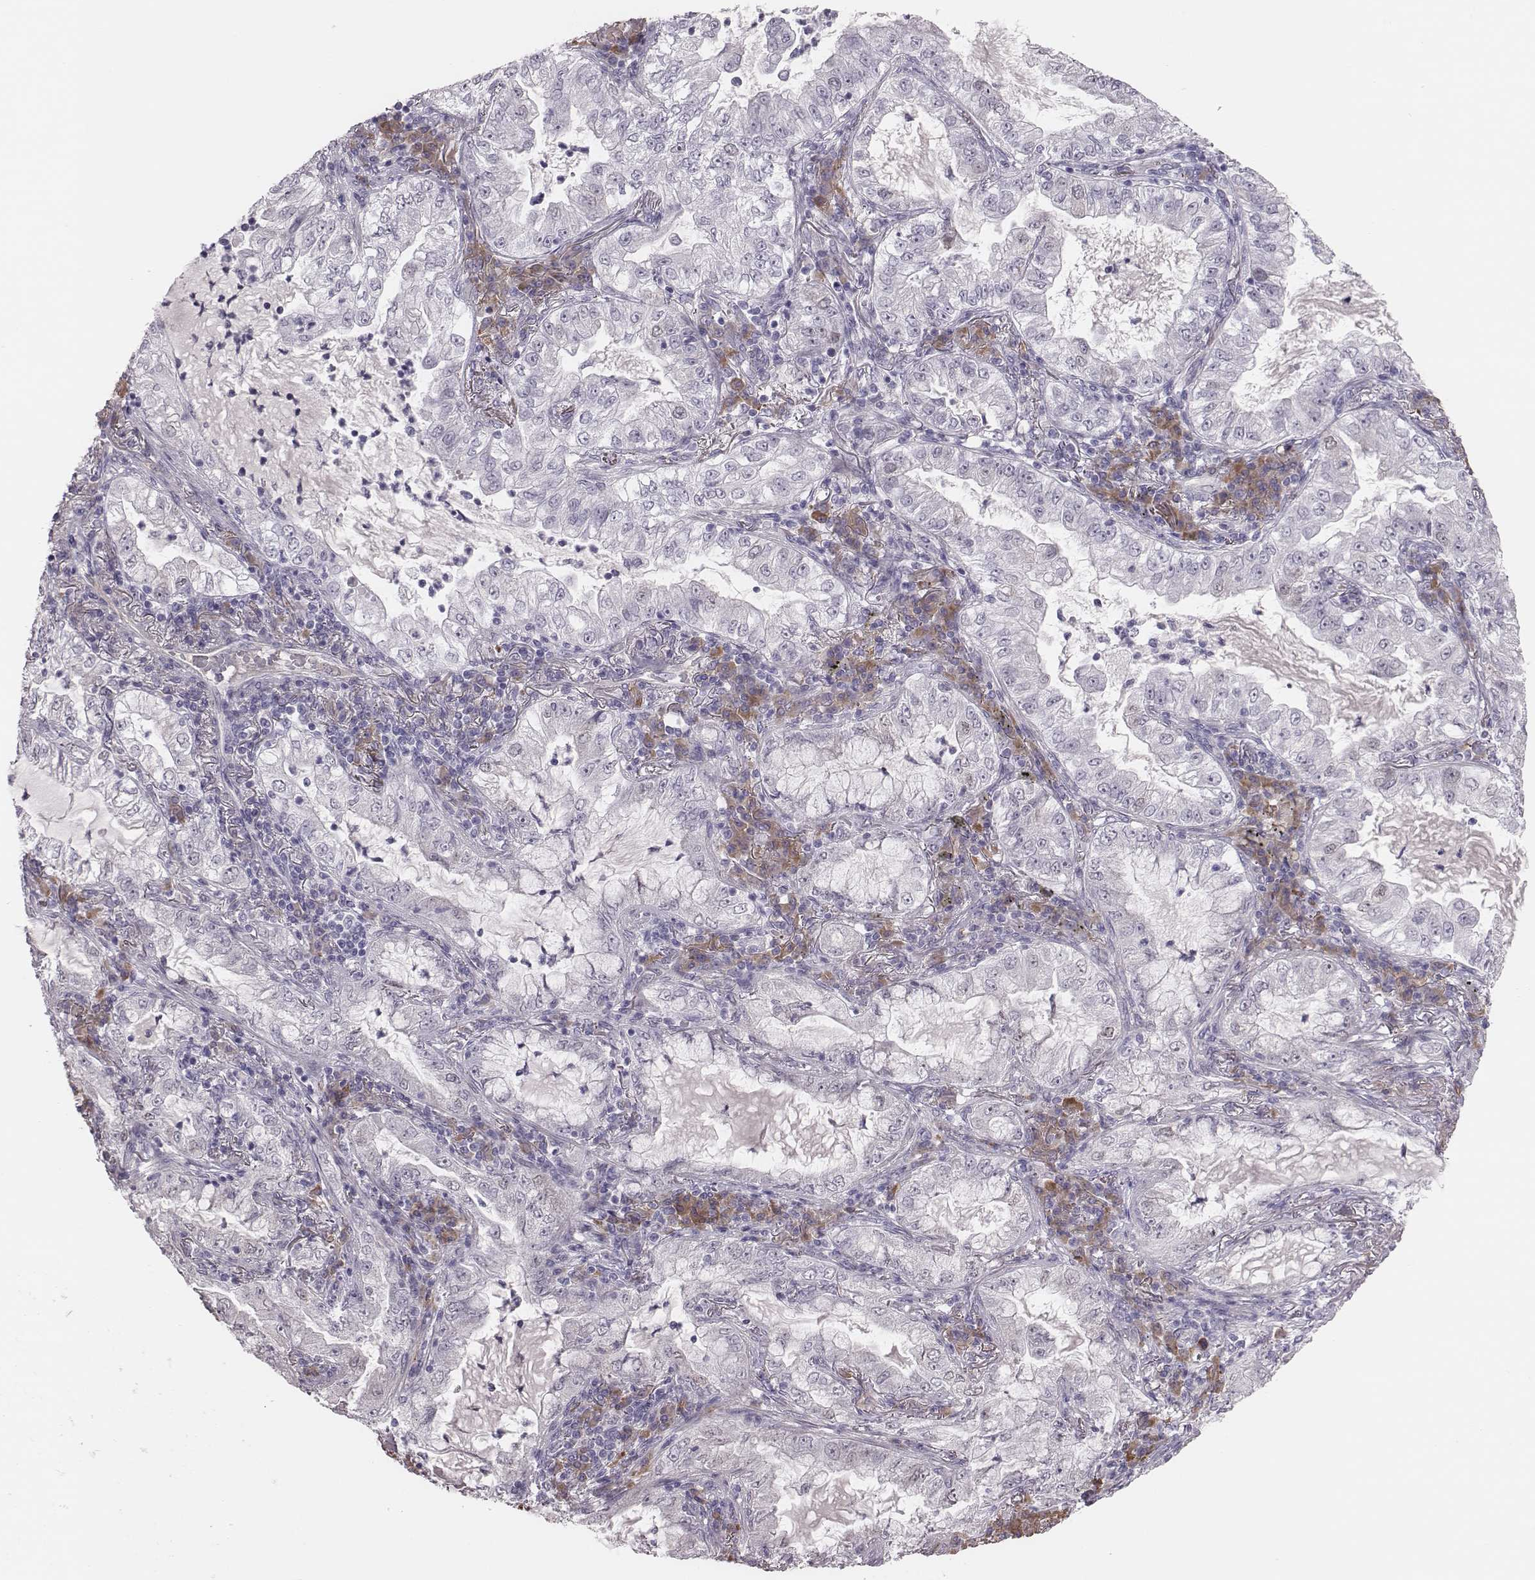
{"staining": {"intensity": "negative", "quantity": "none", "location": "none"}, "tissue": "lung cancer", "cell_type": "Tumor cells", "image_type": "cancer", "snomed": [{"axis": "morphology", "description": "Adenocarcinoma, NOS"}, {"axis": "topography", "description": "Lung"}], "caption": "Protein analysis of lung adenocarcinoma exhibits no significant staining in tumor cells.", "gene": "PBK", "patient": {"sex": "female", "age": 73}}